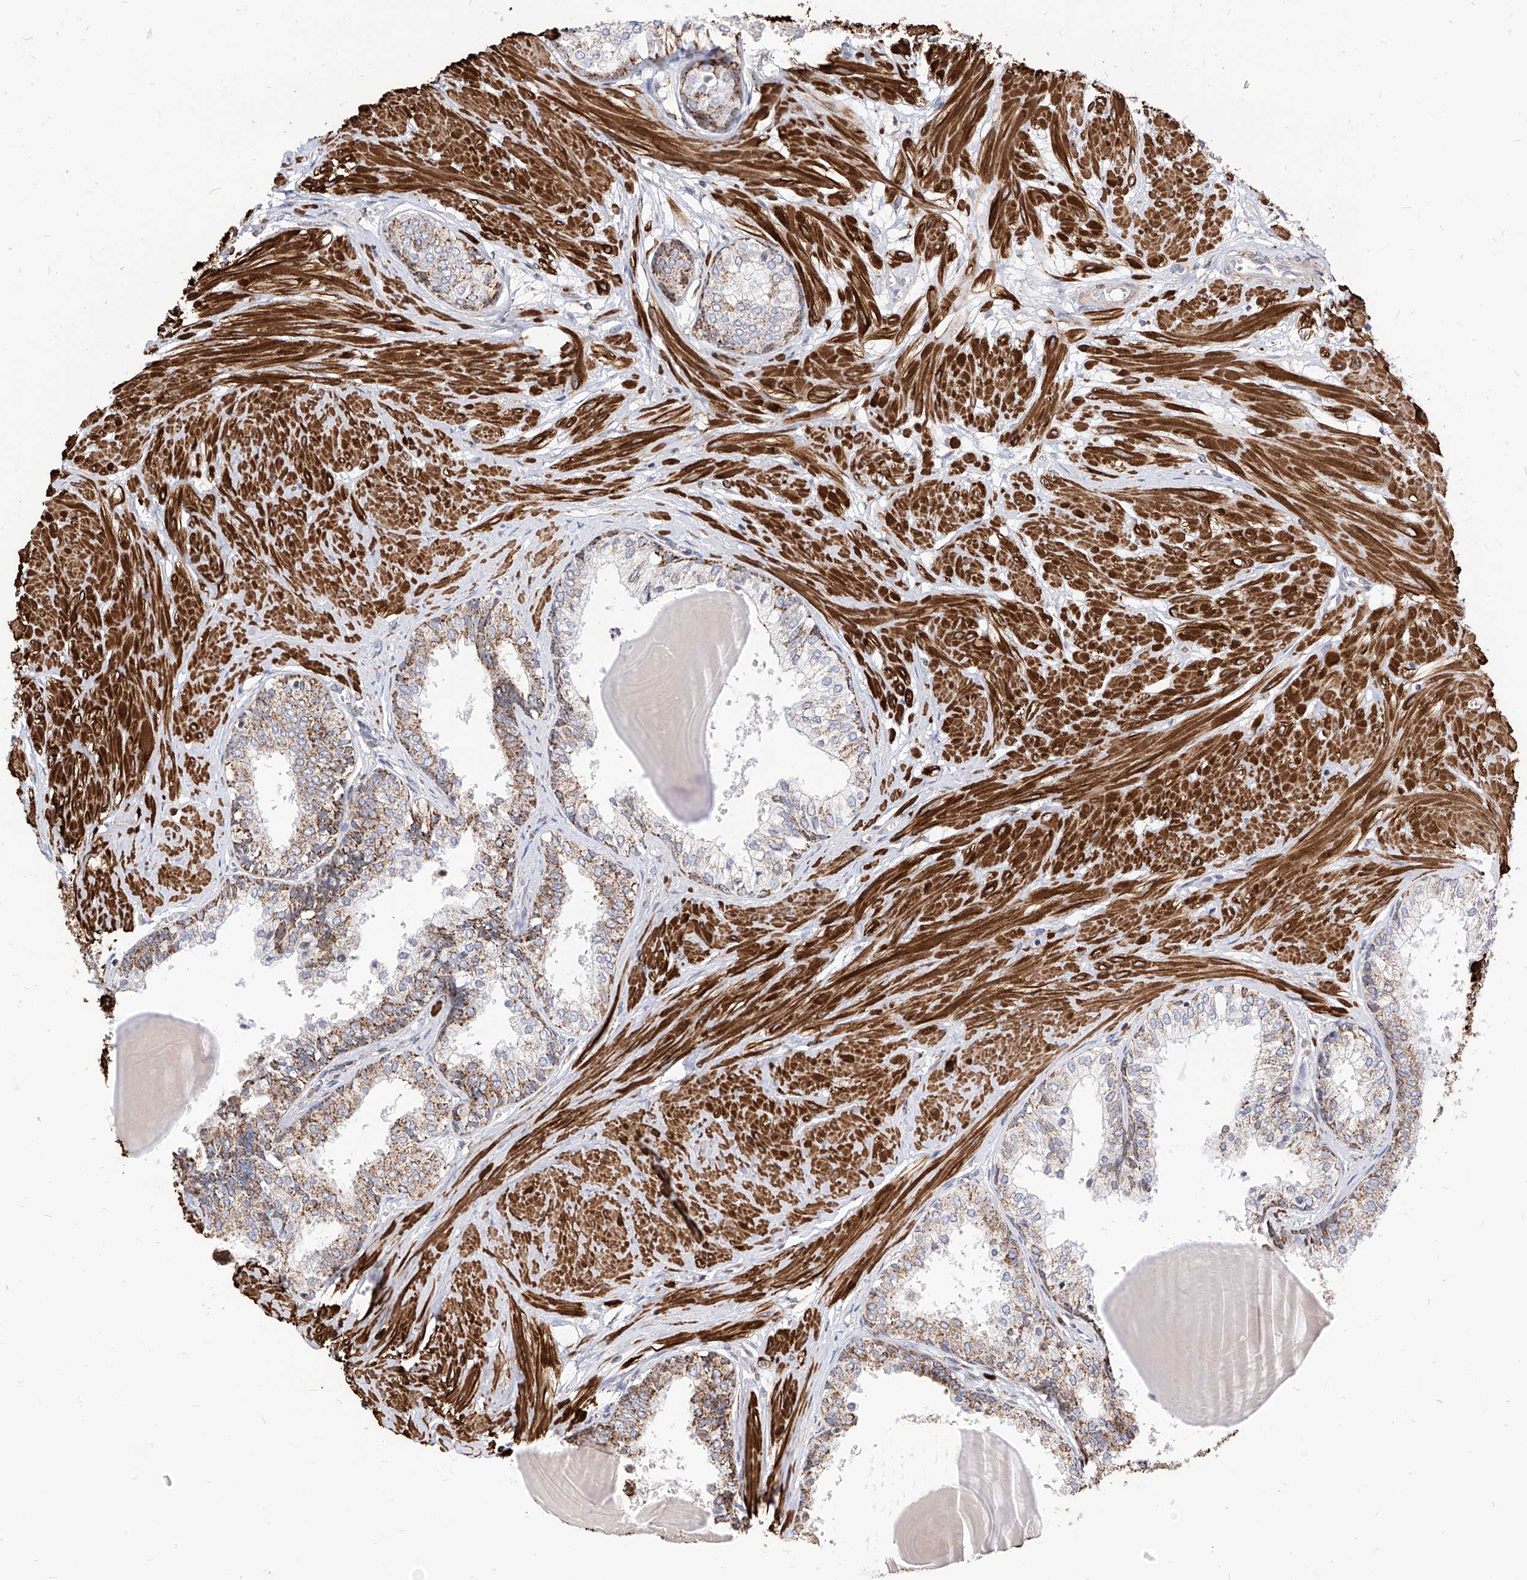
{"staining": {"intensity": "moderate", "quantity": ">75%", "location": "cytoplasmic/membranous"}, "tissue": "prostate", "cell_type": "Glandular cells", "image_type": "normal", "snomed": [{"axis": "morphology", "description": "Normal tissue, NOS"}, {"axis": "topography", "description": "Prostate"}], "caption": "This is a histology image of immunohistochemistry (IHC) staining of unremarkable prostate, which shows moderate staining in the cytoplasmic/membranous of glandular cells.", "gene": "TTLL8", "patient": {"sex": "male", "age": 48}}